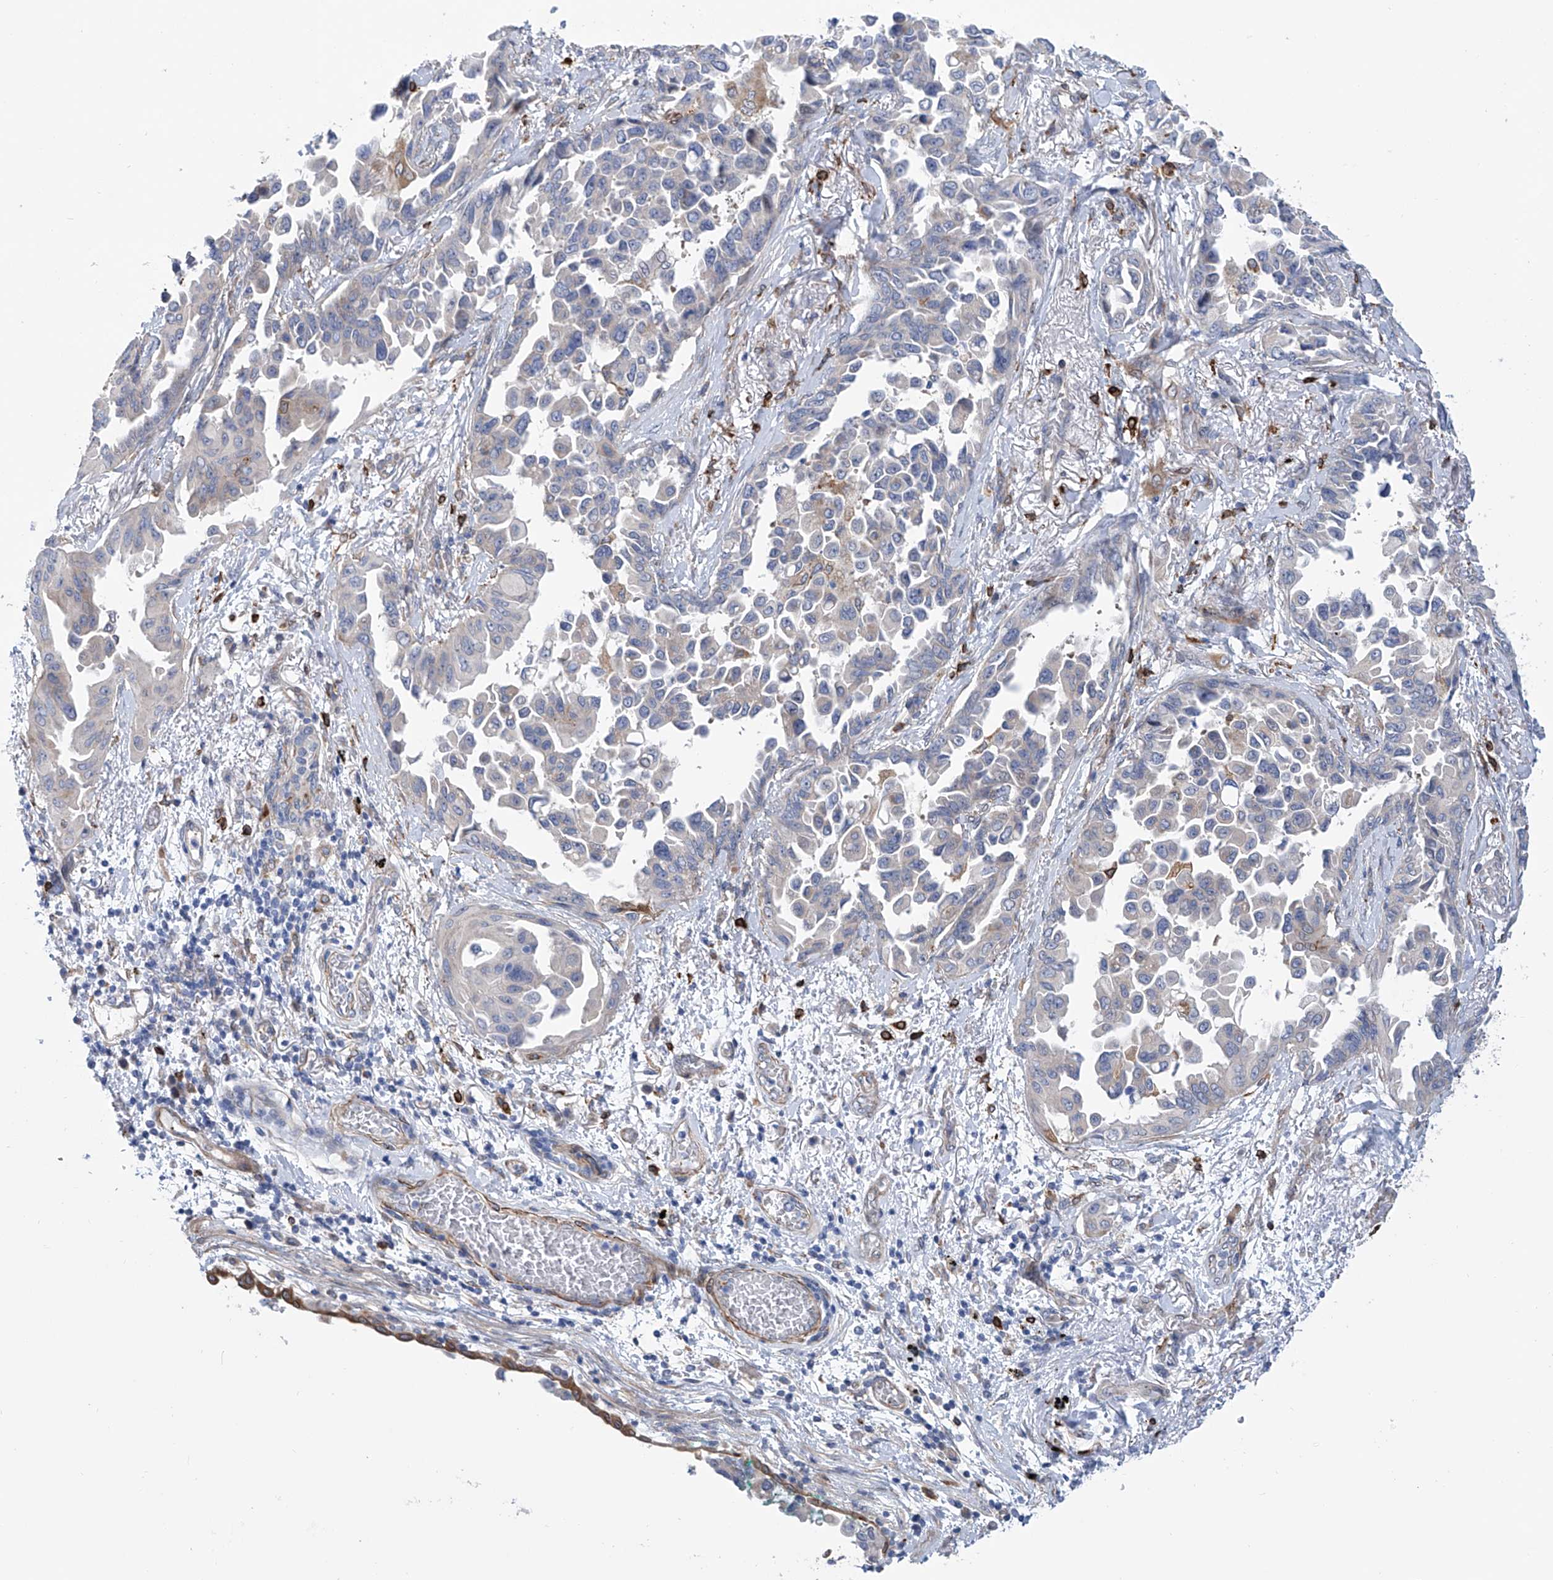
{"staining": {"intensity": "negative", "quantity": "none", "location": "none"}, "tissue": "lung cancer", "cell_type": "Tumor cells", "image_type": "cancer", "snomed": [{"axis": "morphology", "description": "Adenocarcinoma, NOS"}, {"axis": "topography", "description": "Lung"}], "caption": "The IHC micrograph has no significant expression in tumor cells of lung adenocarcinoma tissue. (DAB (3,3'-diaminobenzidine) immunohistochemistry with hematoxylin counter stain).", "gene": "TNN", "patient": {"sex": "female", "age": 67}}